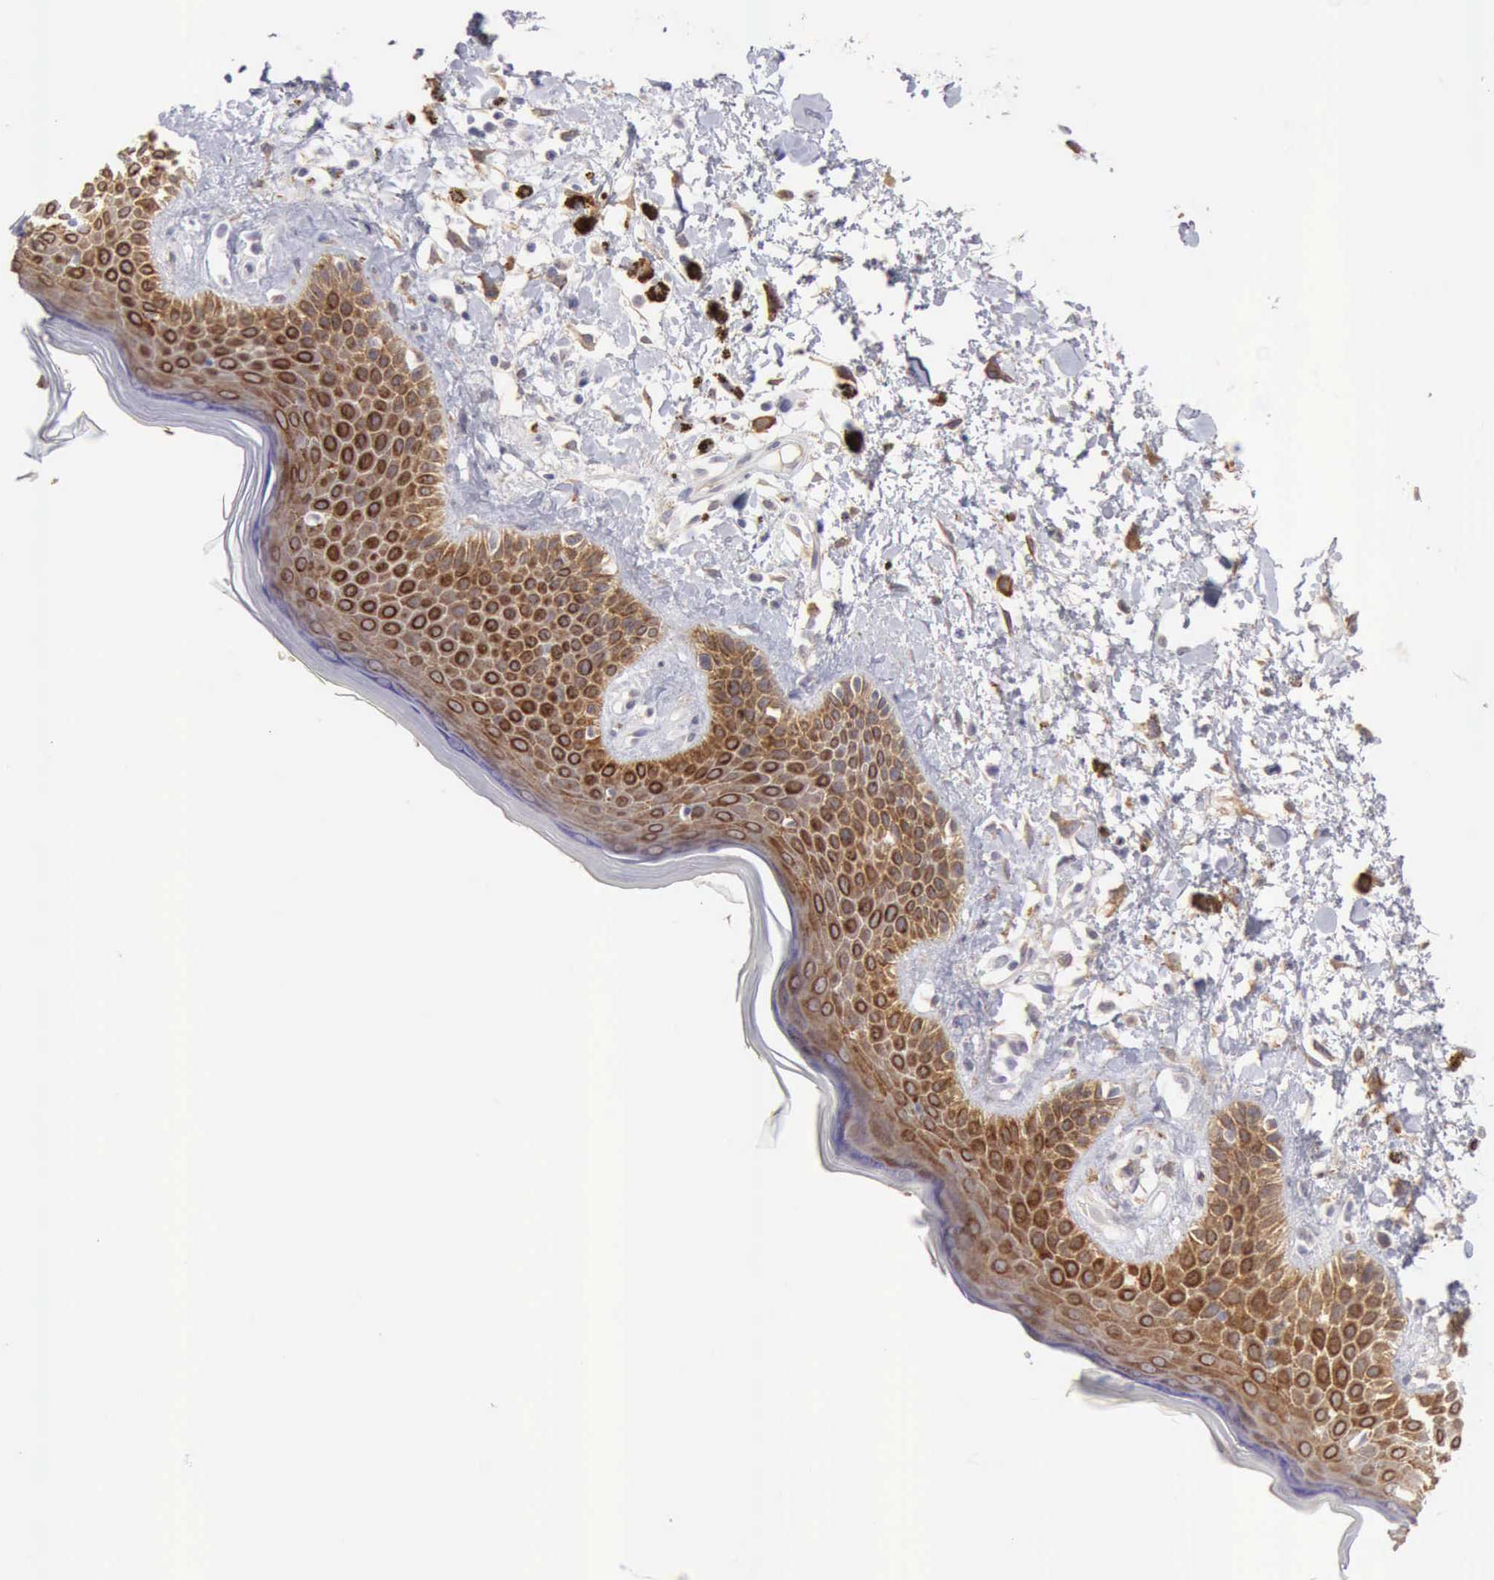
{"staining": {"intensity": "moderate", "quantity": ">75%", "location": "cytoplasmic/membranous"}, "tissue": "skin", "cell_type": "Epidermal cells", "image_type": "normal", "snomed": [{"axis": "morphology", "description": "Normal tissue, NOS"}, {"axis": "topography", "description": "Anal"}], "caption": "Approximately >75% of epidermal cells in normal human skin show moderate cytoplasmic/membranous protein expression as visualized by brown immunohistochemical staining.", "gene": "TFRC", "patient": {"sex": "female", "age": 78}}